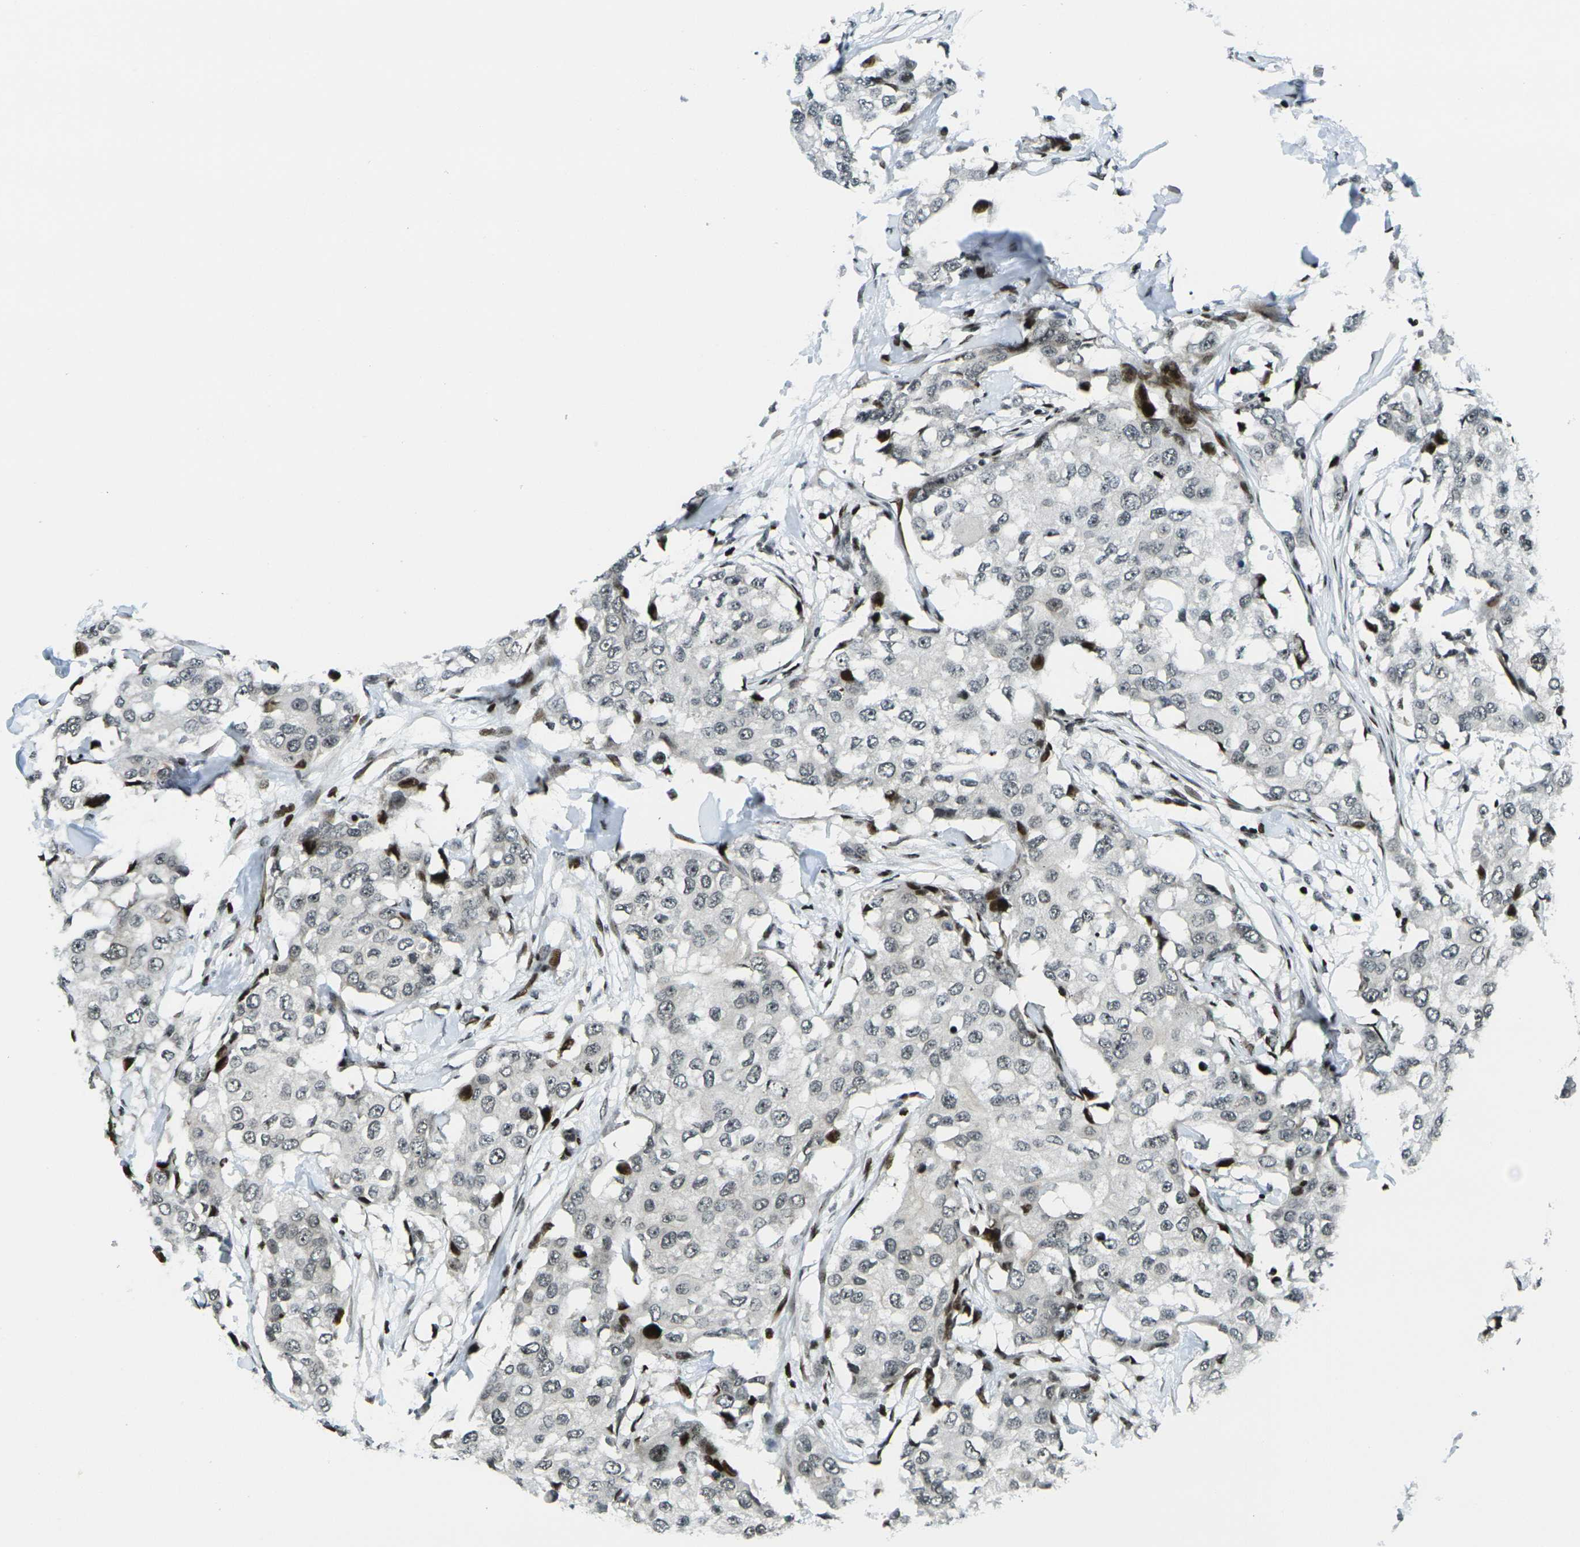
{"staining": {"intensity": "weak", "quantity": ">75%", "location": "nuclear"}, "tissue": "breast cancer", "cell_type": "Tumor cells", "image_type": "cancer", "snomed": [{"axis": "morphology", "description": "Duct carcinoma"}, {"axis": "topography", "description": "Breast"}], "caption": "Immunohistochemistry histopathology image of breast cancer (infiltrating ductal carcinoma) stained for a protein (brown), which exhibits low levels of weak nuclear positivity in about >75% of tumor cells.", "gene": "H3-3A", "patient": {"sex": "female", "age": 27}}